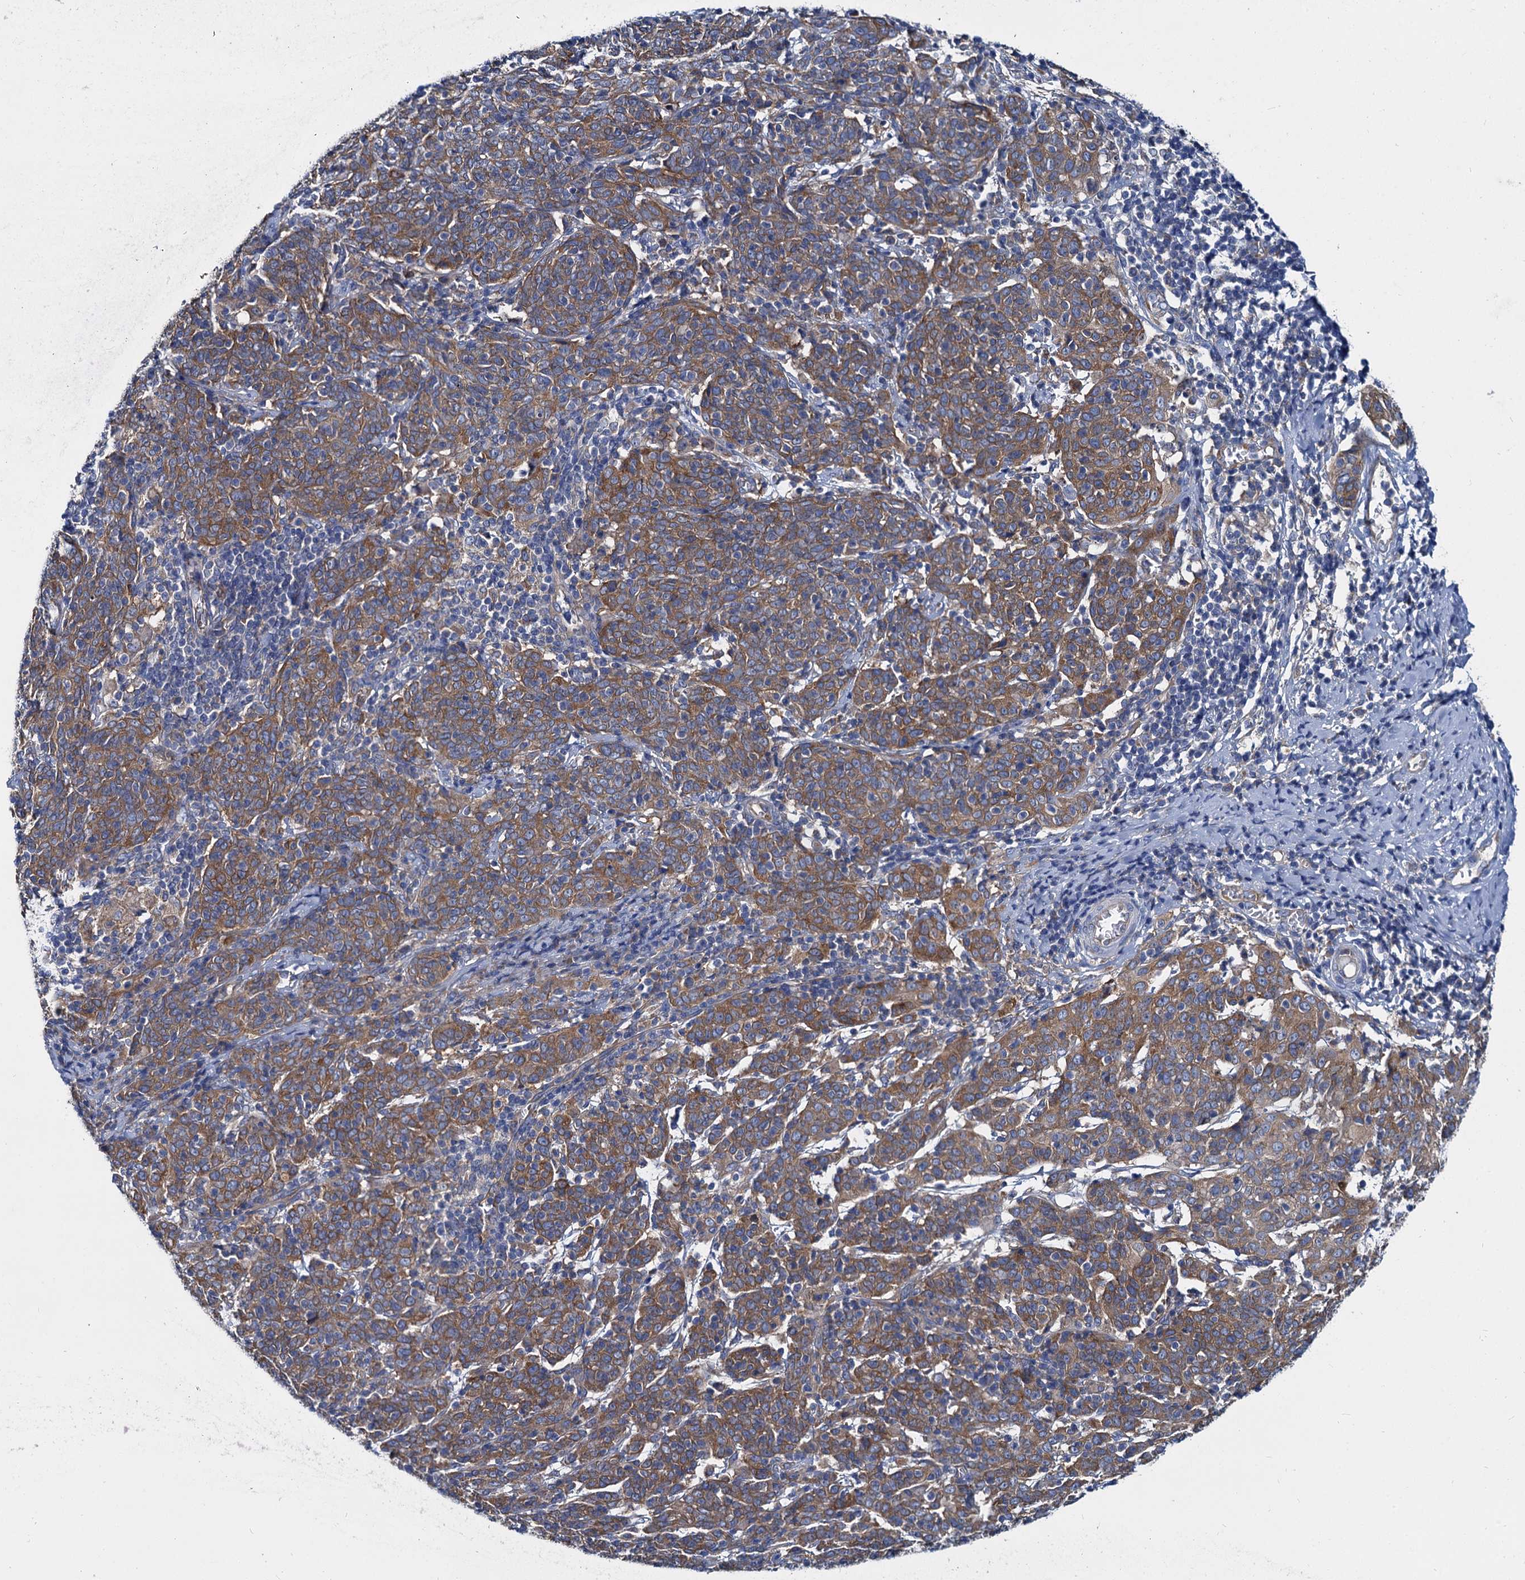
{"staining": {"intensity": "moderate", "quantity": ">75%", "location": "cytoplasmic/membranous"}, "tissue": "cervical cancer", "cell_type": "Tumor cells", "image_type": "cancer", "snomed": [{"axis": "morphology", "description": "Squamous cell carcinoma, NOS"}, {"axis": "topography", "description": "Cervix"}], "caption": "Cervical cancer stained for a protein (brown) reveals moderate cytoplasmic/membranous positive staining in approximately >75% of tumor cells.", "gene": "QARS1", "patient": {"sex": "female", "age": 67}}